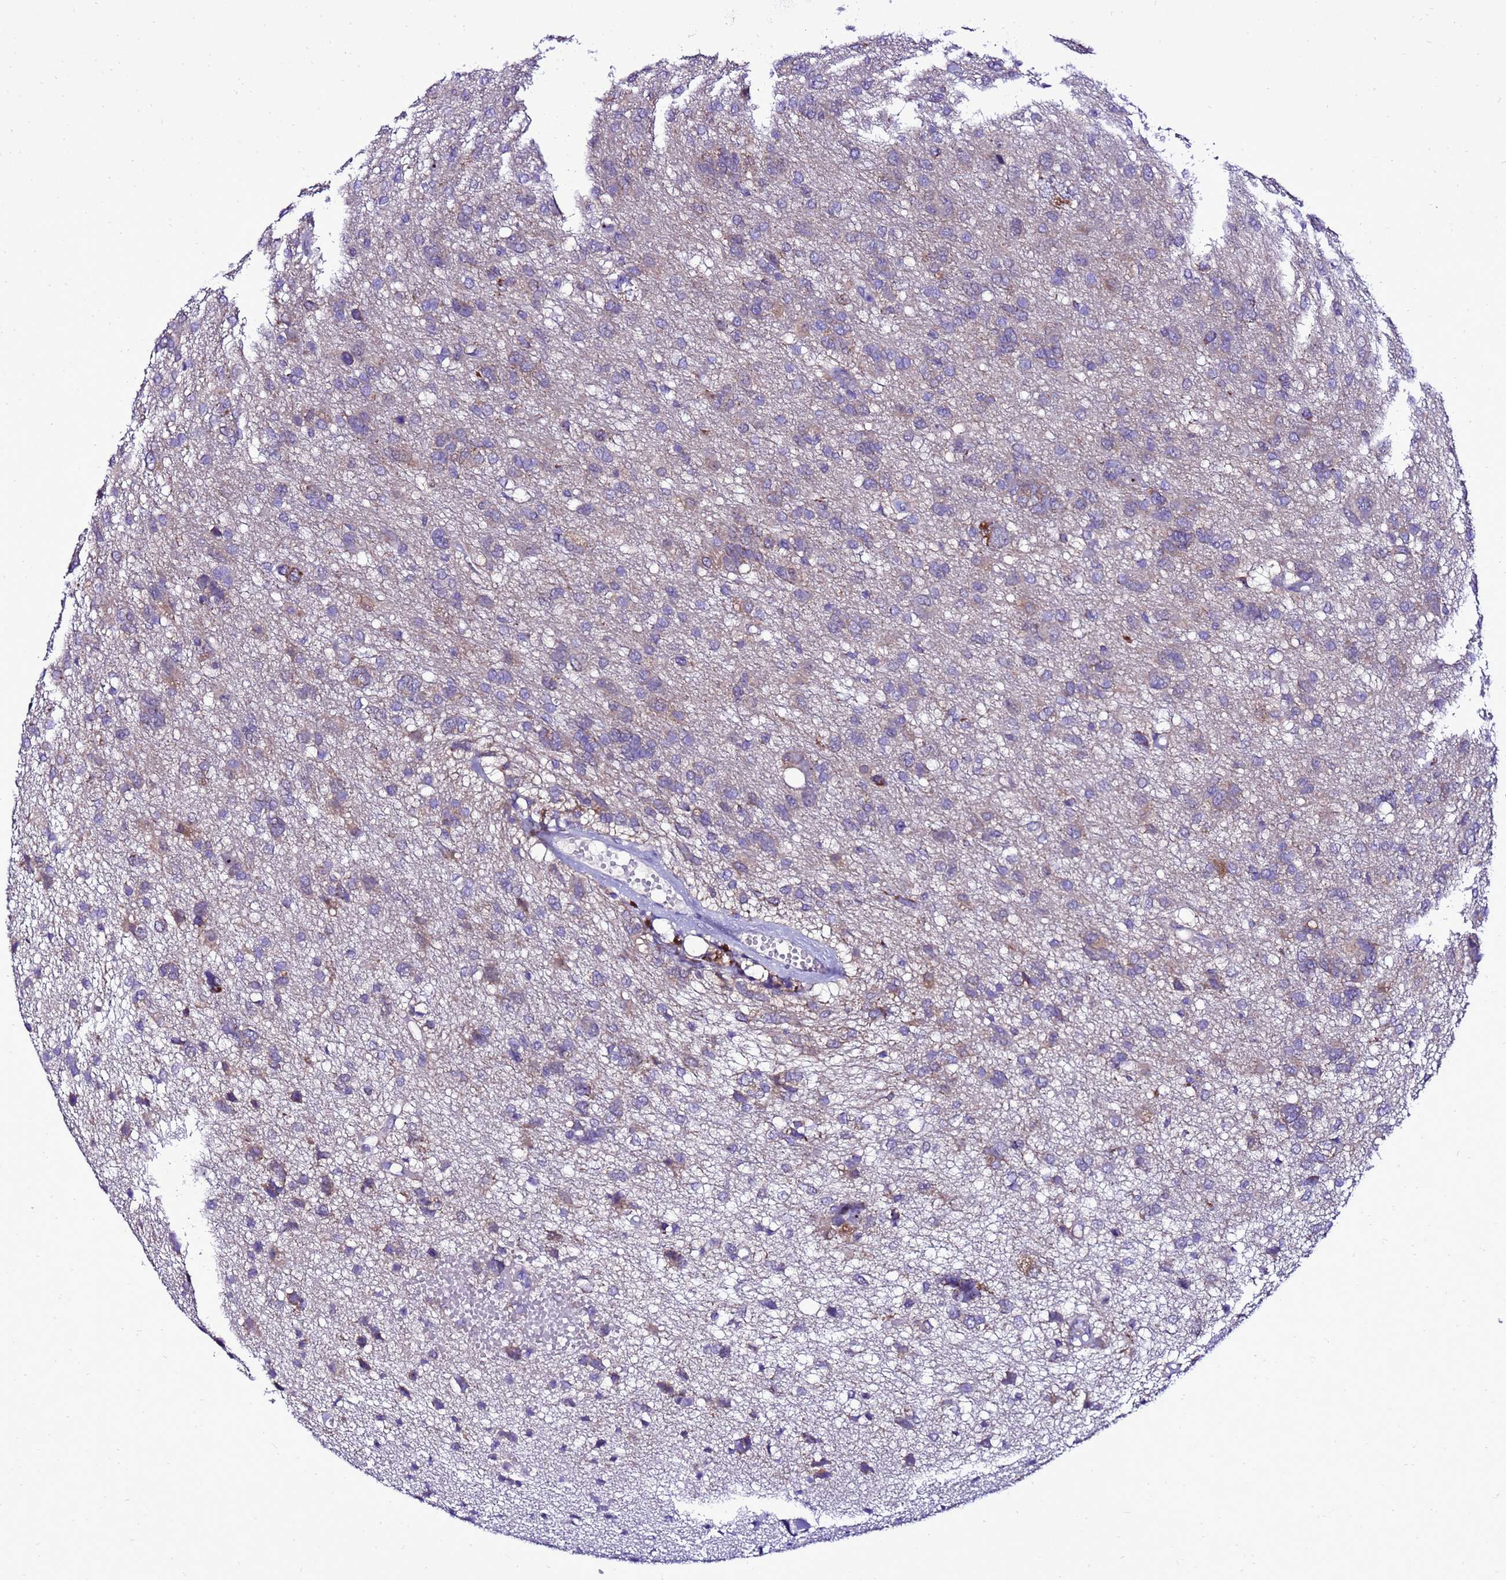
{"staining": {"intensity": "weak", "quantity": "<25%", "location": "cytoplasmic/membranous"}, "tissue": "glioma", "cell_type": "Tumor cells", "image_type": "cancer", "snomed": [{"axis": "morphology", "description": "Glioma, malignant, High grade"}, {"axis": "topography", "description": "Brain"}], "caption": "An immunohistochemistry (IHC) histopathology image of glioma is shown. There is no staining in tumor cells of glioma.", "gene": "DPH6", "patient": {"sex": "female", "age": 59}}